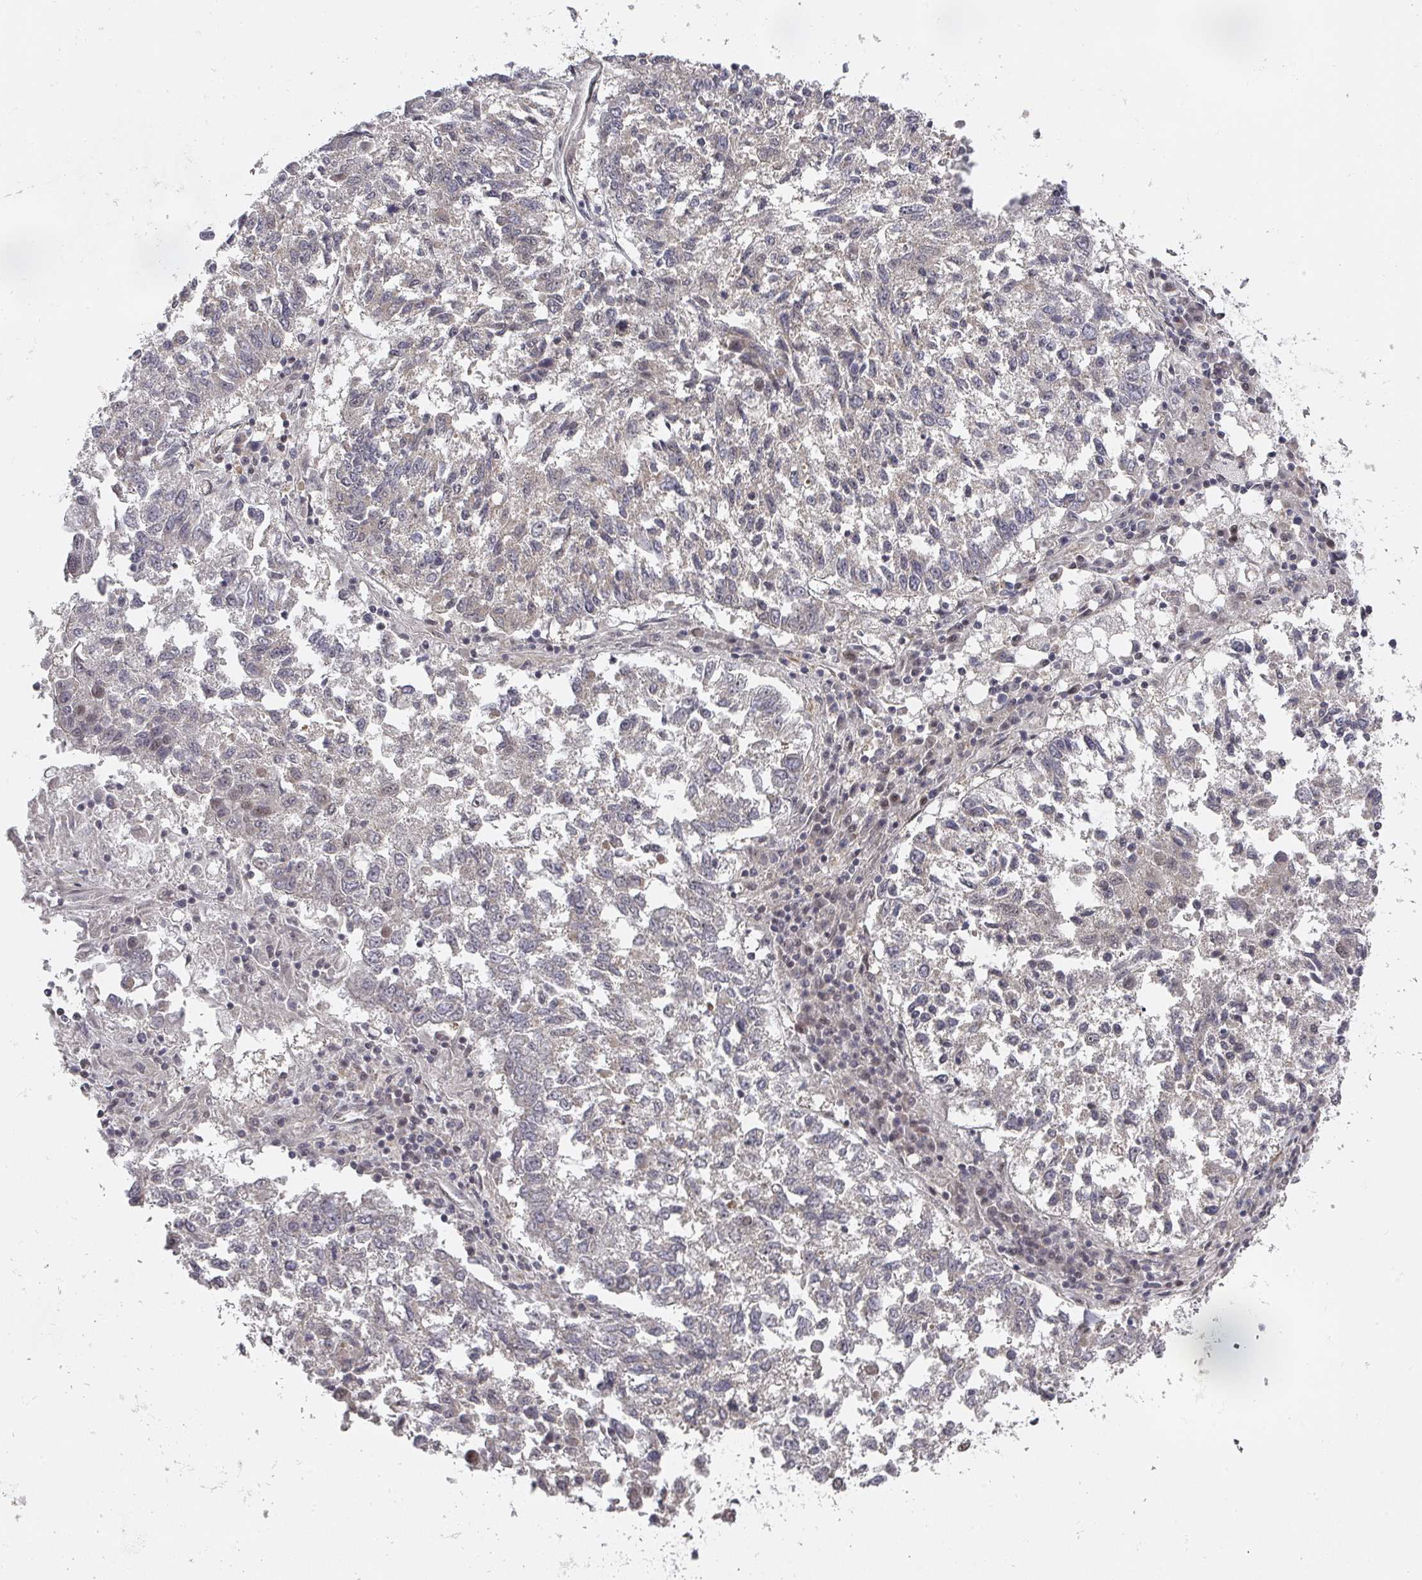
{"staining": {"intensity": "negative", "quantity": "none", "location": "none"}, "tissue": "lung cancer", "cell_type": "Tumor cells", "image_type": "cancer", "snomed": [{"axis": "morphology", "description": "Squamous cell carcinoma, NOS"}, {"axis": "topography", "description": "Lung"}], "caption": "Human squamous cell carcinoma (lung) stained for a protein using immunohistochemistry (IHC) exhibits no expression in tumor cells.", "gene": "KIF1C", "patient": {"sex": "male", "age": 73}}